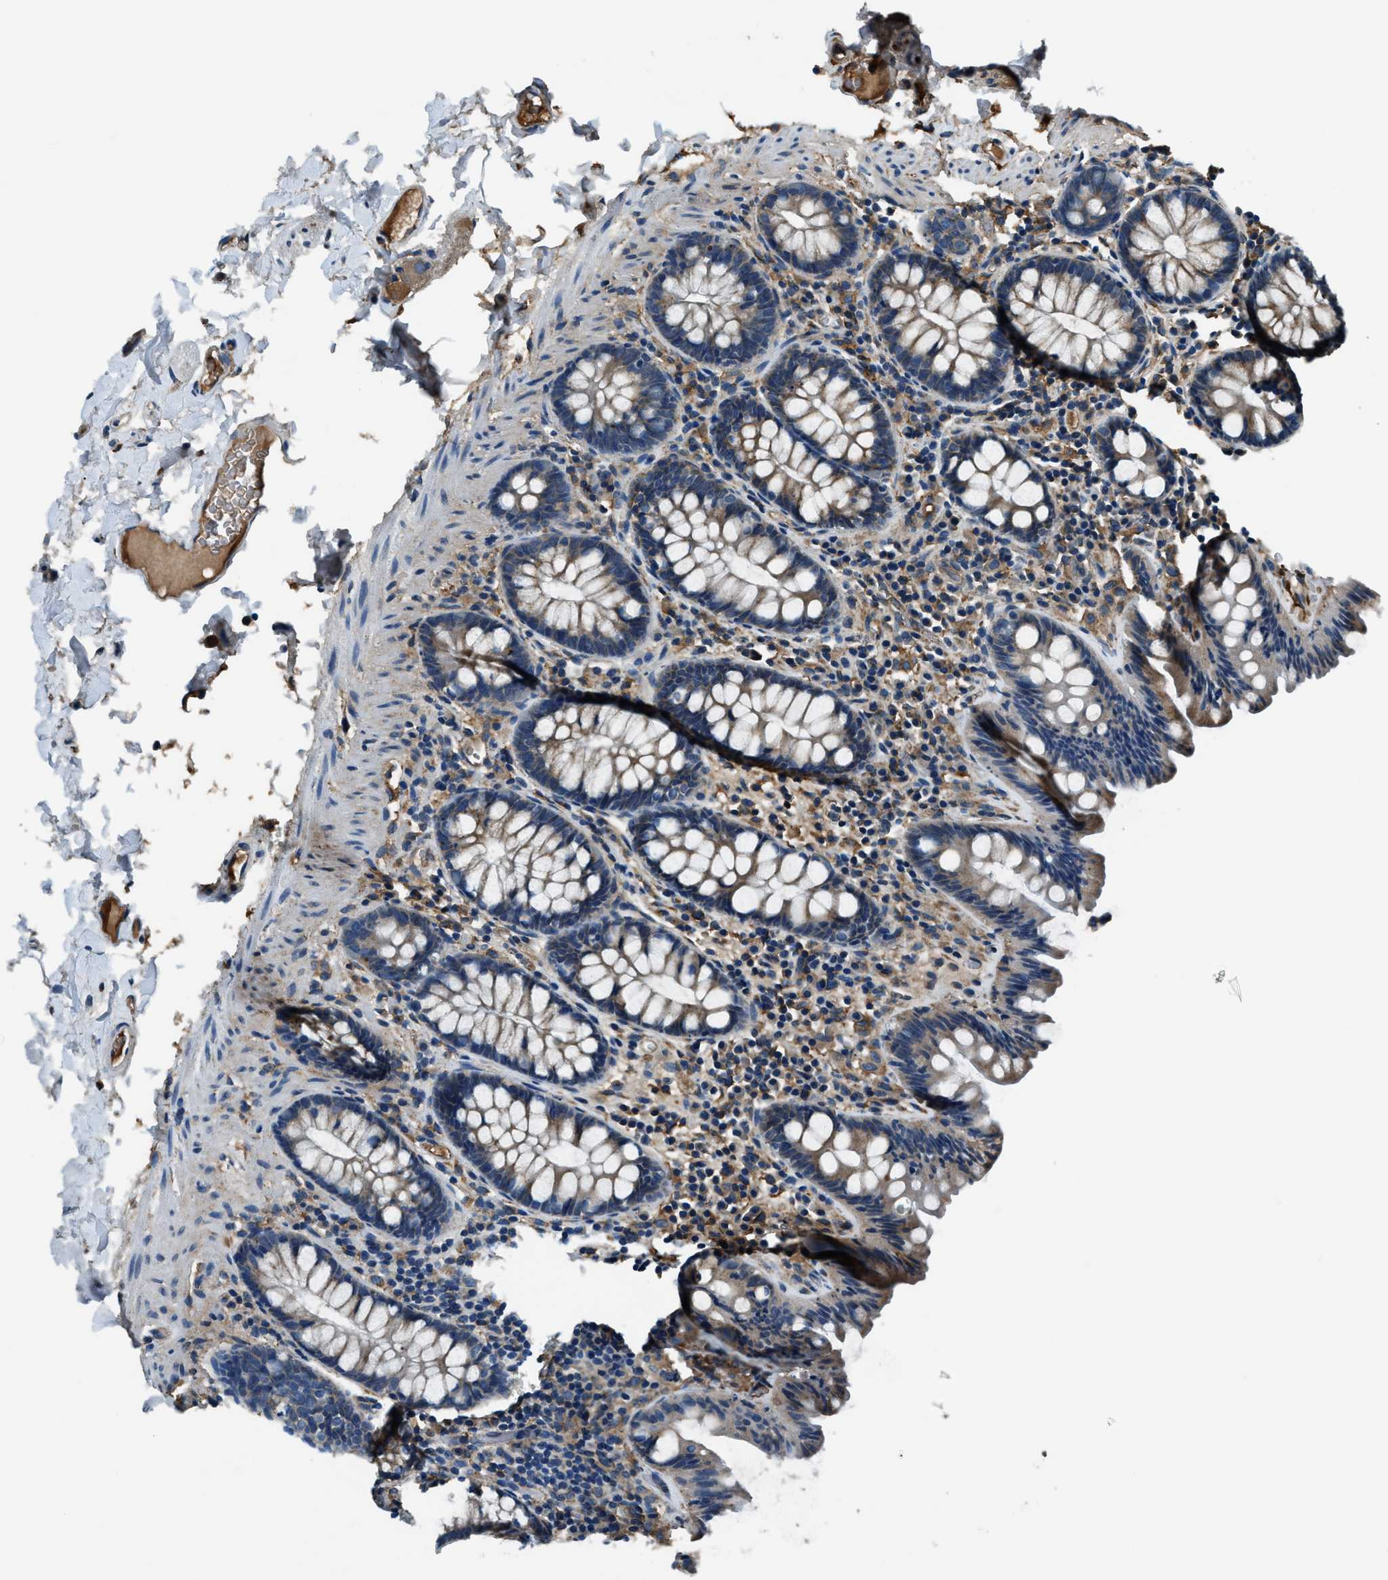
{"staining": {"intensity": "moderate", "quantity": ">75%", "location": "cytoplasmic/membranous"}, "tissue": "colon", "cell_type": "Endothelial cells", "image_type": "normal", "snomed": [{"axis": "morphology", "description": "Normal tissue, NOS"}, {"axis": "topography", "description": "Colon"}], "caption": "Endothelial cells exhibit medium levels of moderate cytoplasmic/membranous staining in about >75% of cells in benign human colon.", "gene": "EEA1", "patient": {"sex": "female", "age": 80}}